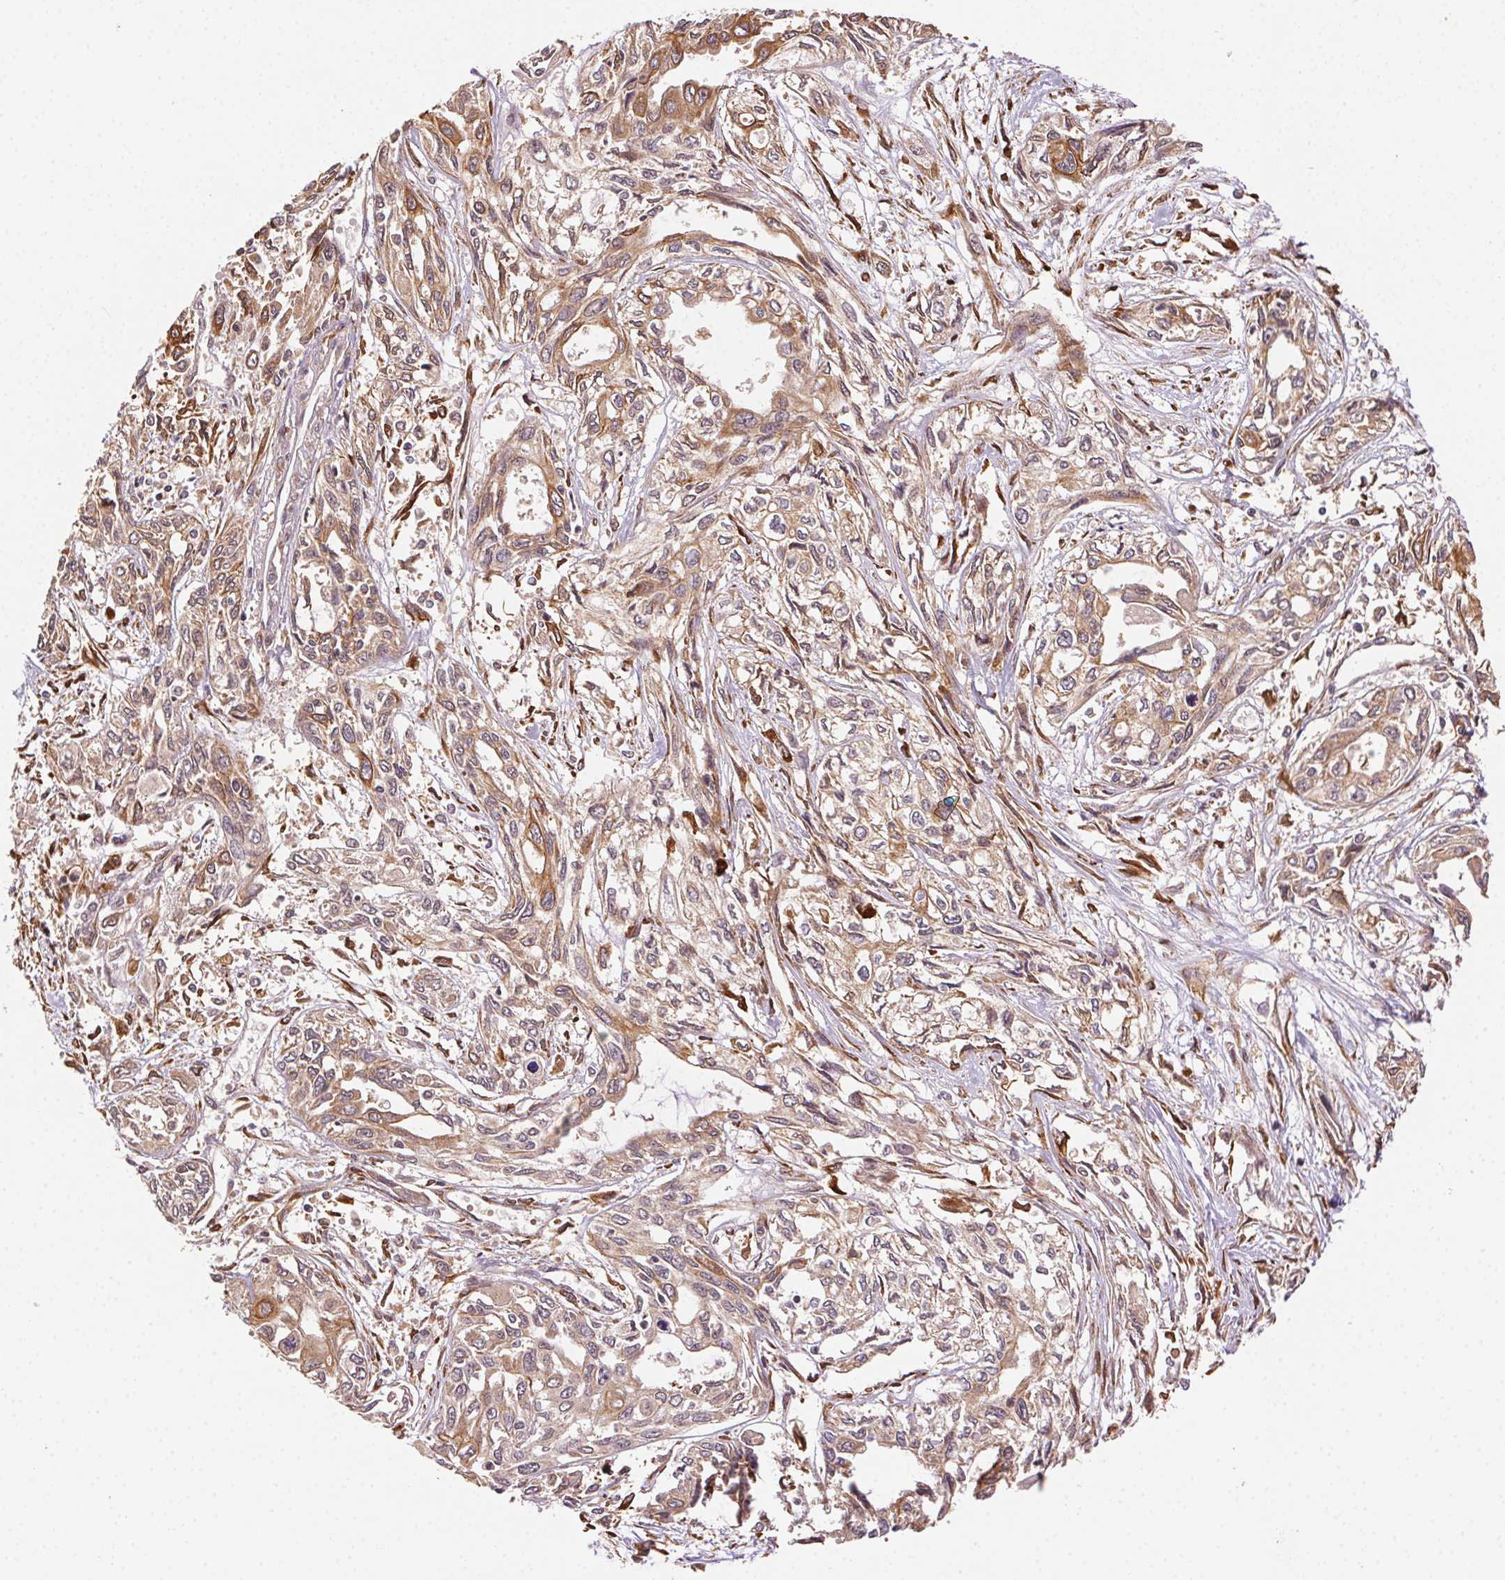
{"staining": {"intensity": "moderate", "quantity": ">75%", "location": "cytoplasmic/membranous"}, "tissue": "pancreatic cancer", "cell_type": "Tumor cells", "image_type": "cancer", "snomed": [{"axis": "morphology", "description": "Adenocarcinoma, NOS"}, {"axis": "topography", "description": "Pancreas"}], "caption": "Protein expression by immunohistochemistry reveals moderate cytoplasmic/membranous expression in approximately >75% of tumor cells in pancreatic cancer (adenocarcinoma).", "gene": "KLHL15", "patient": {"sex": "female", "age": 55}}